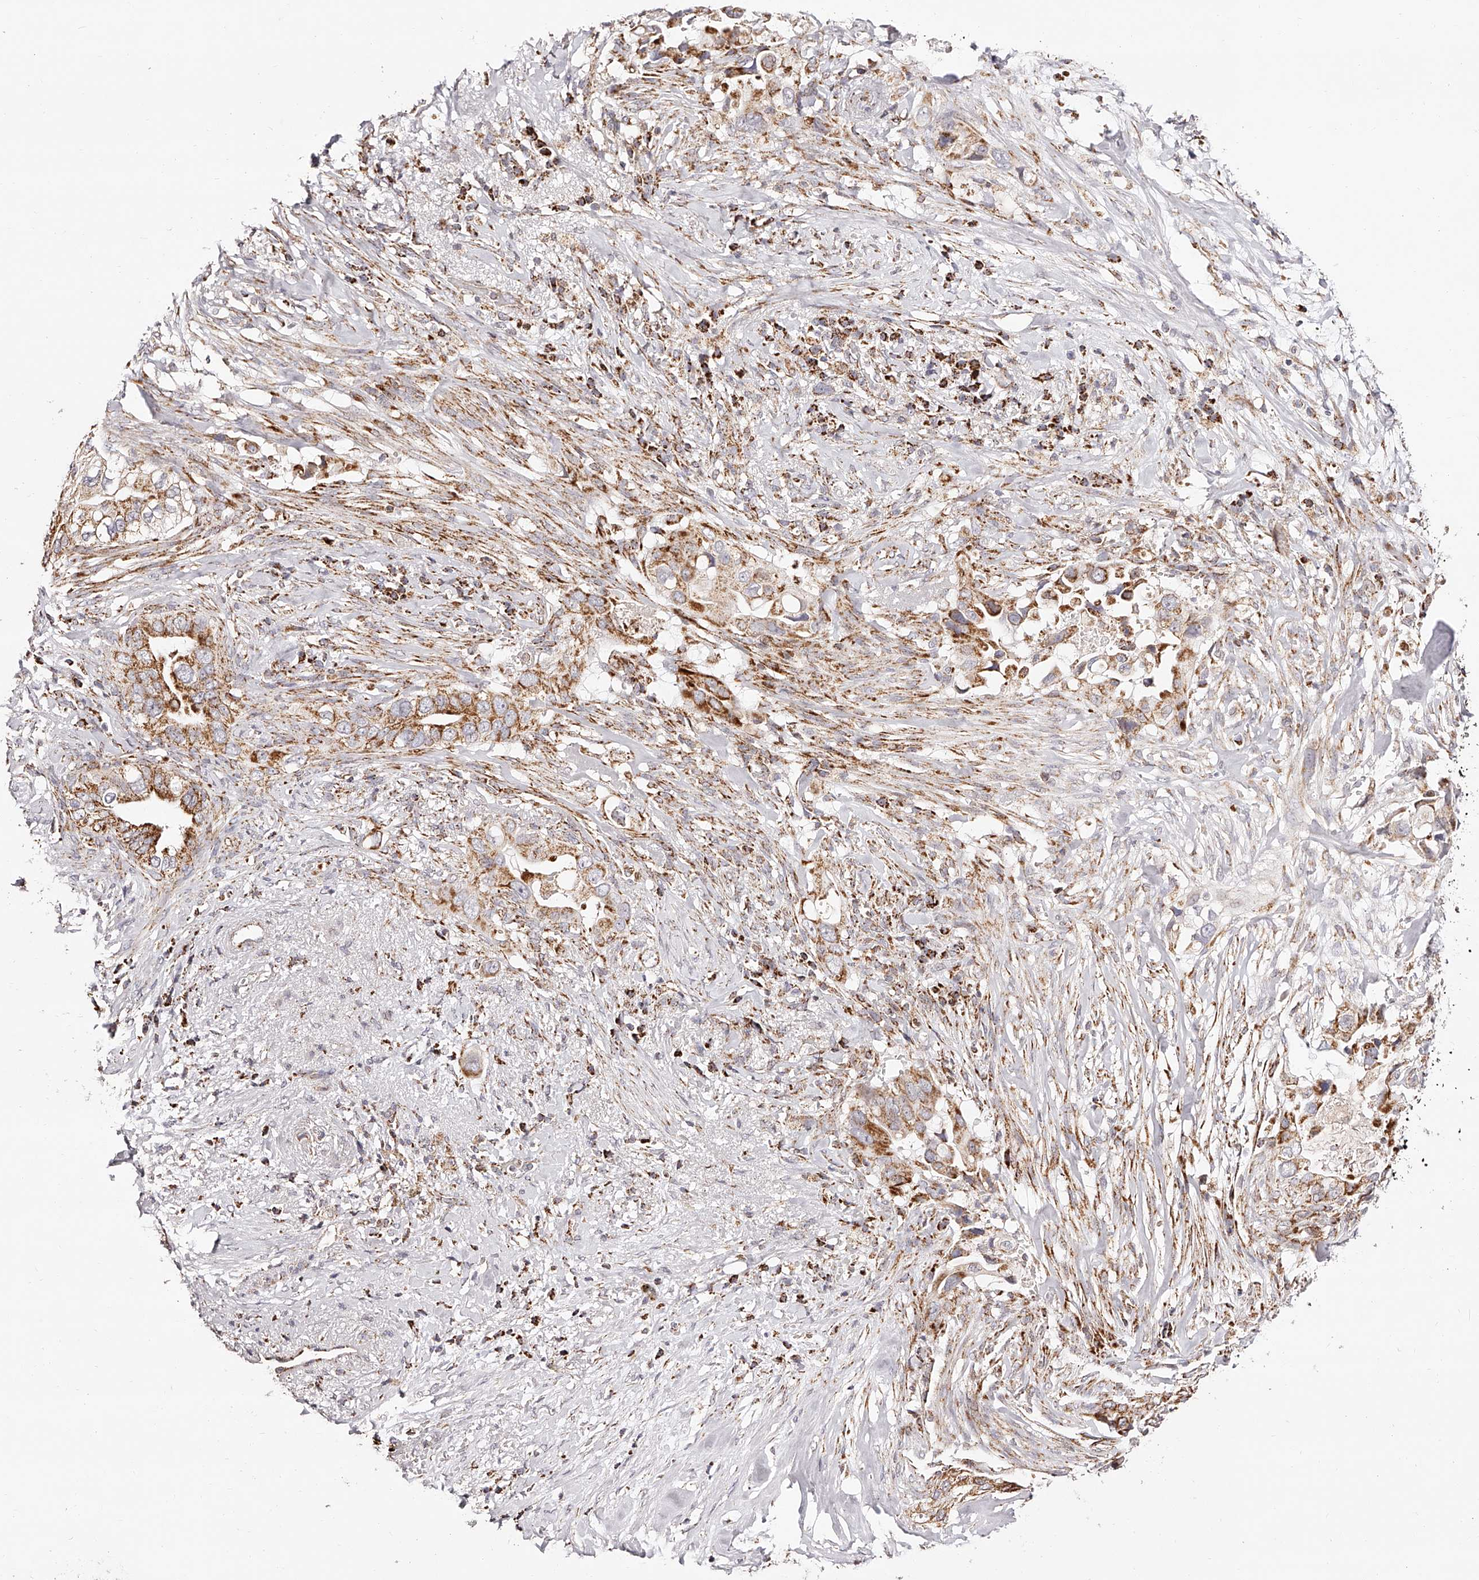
{"staining": {"intensity": "strong", "quantity": "25%-75%", "location": "cytoplasmic/membranous"}, "tissue": "pancreatic cancer", "cell_type": "Tumor cells", "image_type": "cancer", "snomed": [{"axis": "morphology", "description": "Inflammation, NOS"}, {"axis": "morphology", "description": "Adenocarcinoma, NOS"}, {"axis": "topography", "description": "Pancreas"}], "caption": "Pancreatic adenocarcinoma stained with a protein marker exhibits strong staining in tumor cells.", "gene": "NDUFV3", "patient": {"sex": "female", "age": 56}}